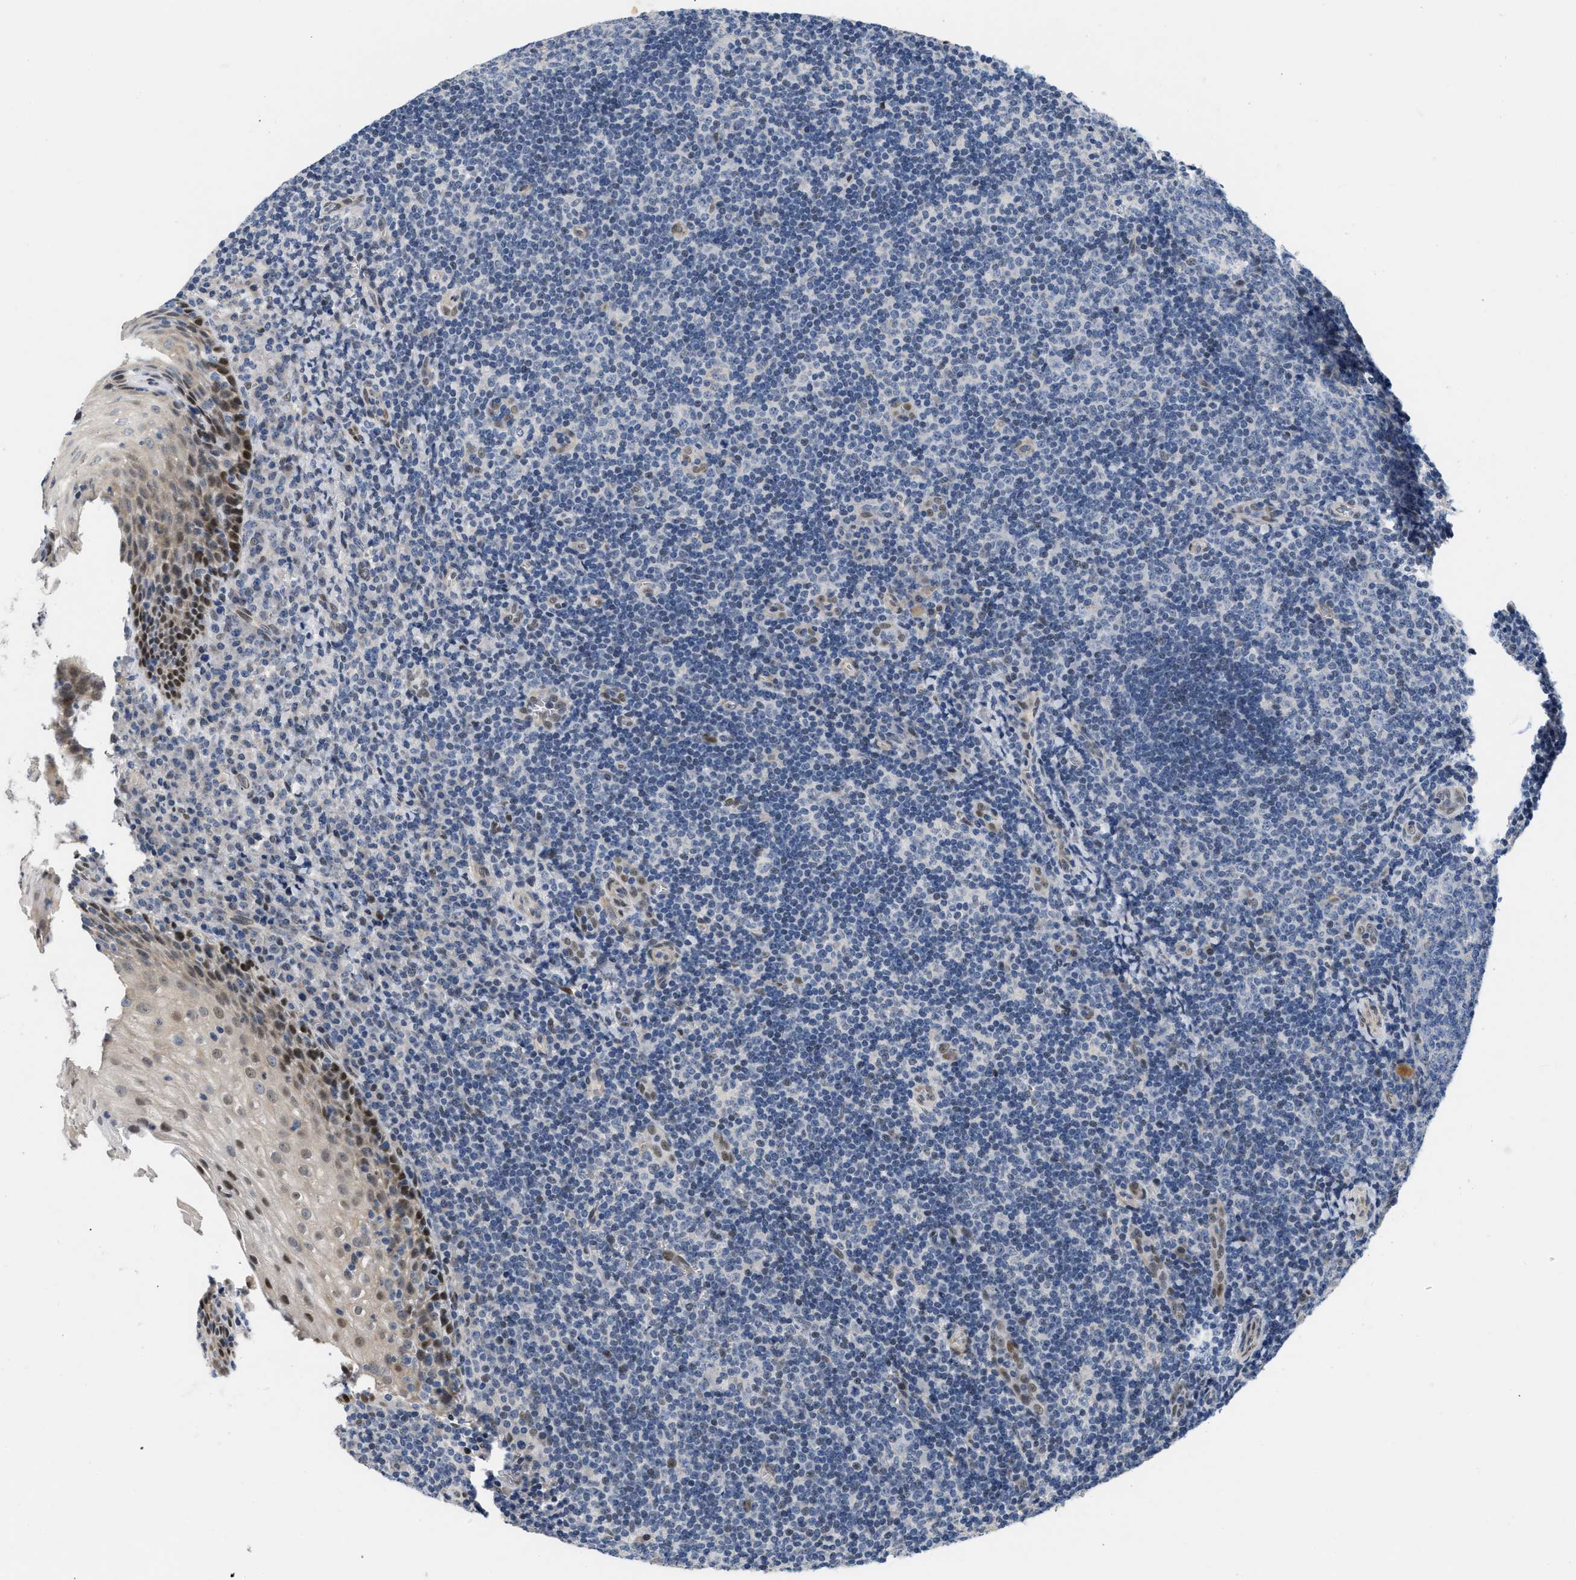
{"staining": {"intensity": "negative", "quantity": "none", "location": "none"}, "tissue": "tonsil", "cell_type": "Germinal center cells", "image_type": "normal", "snomed": [{"axis": "morphology", "description": "Normal tissue, NOS"}, {"axis": "topography", "description": "Tonsil"}], "caption": "DAB immunohistochemical staining of unremarkable human tonsil exhibits no significant positivity in germinal center cells.", "gene": "VIP", "patient": {"sex": "male", "age": 37}}